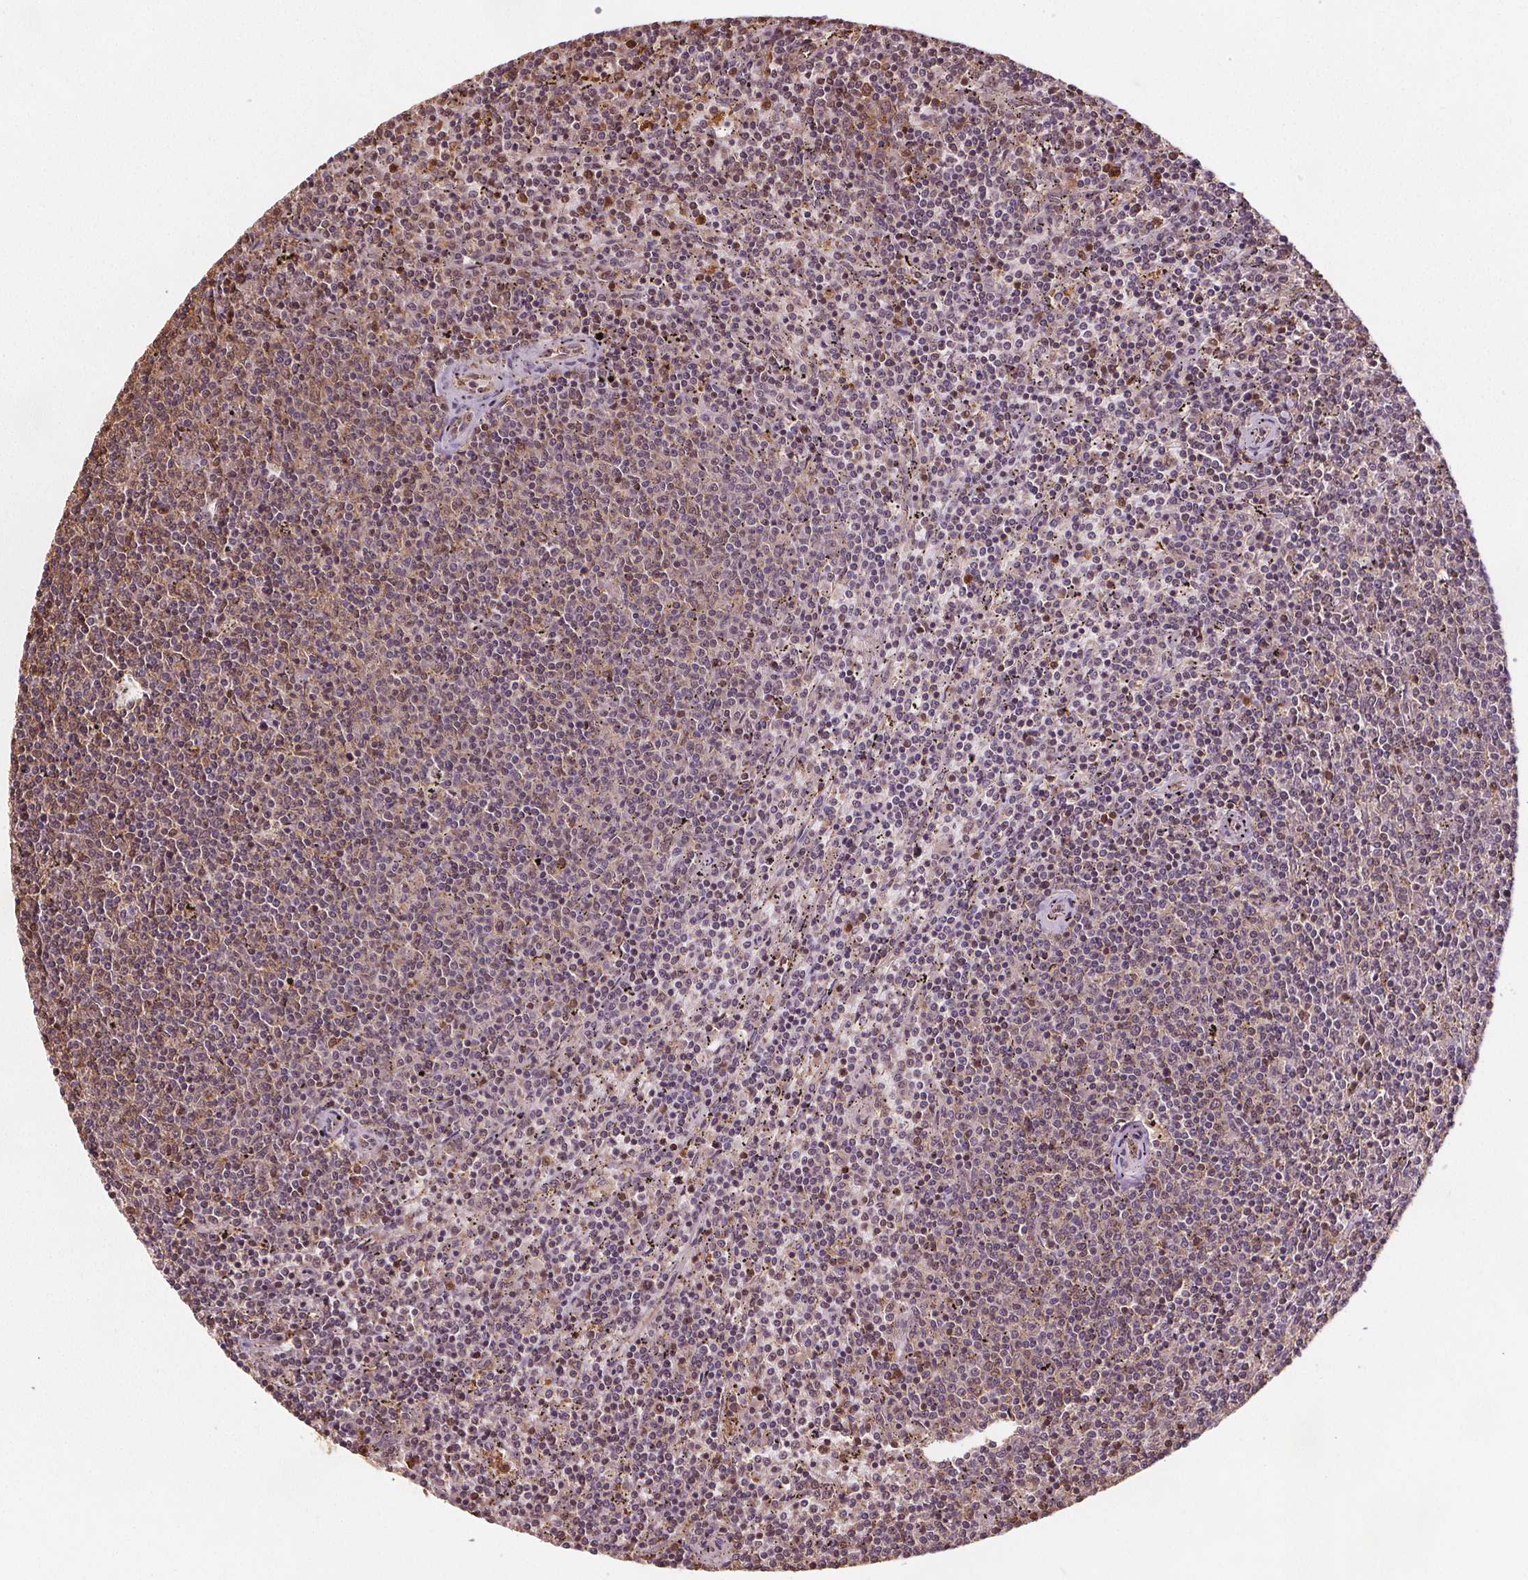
{"staining": {"intensity": "weak", "quantity": ">75%", "location": "cytoplasmic/membranous,nuclear"}, "tissue": "lymphoma", "cell_type": "Tumor cells", "image_type": "cancer", "snomed": [{"axis": "morphology", "description": "Malignant lymphoma, non-Hodgkin's type, Low grade"}, {"axis": "topography", "description": "Spleen"}], "caption": "Approximately >75% of tumor cells in human low-grade malignant lymphoma, non-Hodgkin's type display weak cytoplasmic/membranous and nuclear protein expression as visualized by brown immunohistochemical staining.", "gene": "ENO1", "patient": {"sex": "female", "age": 50}}